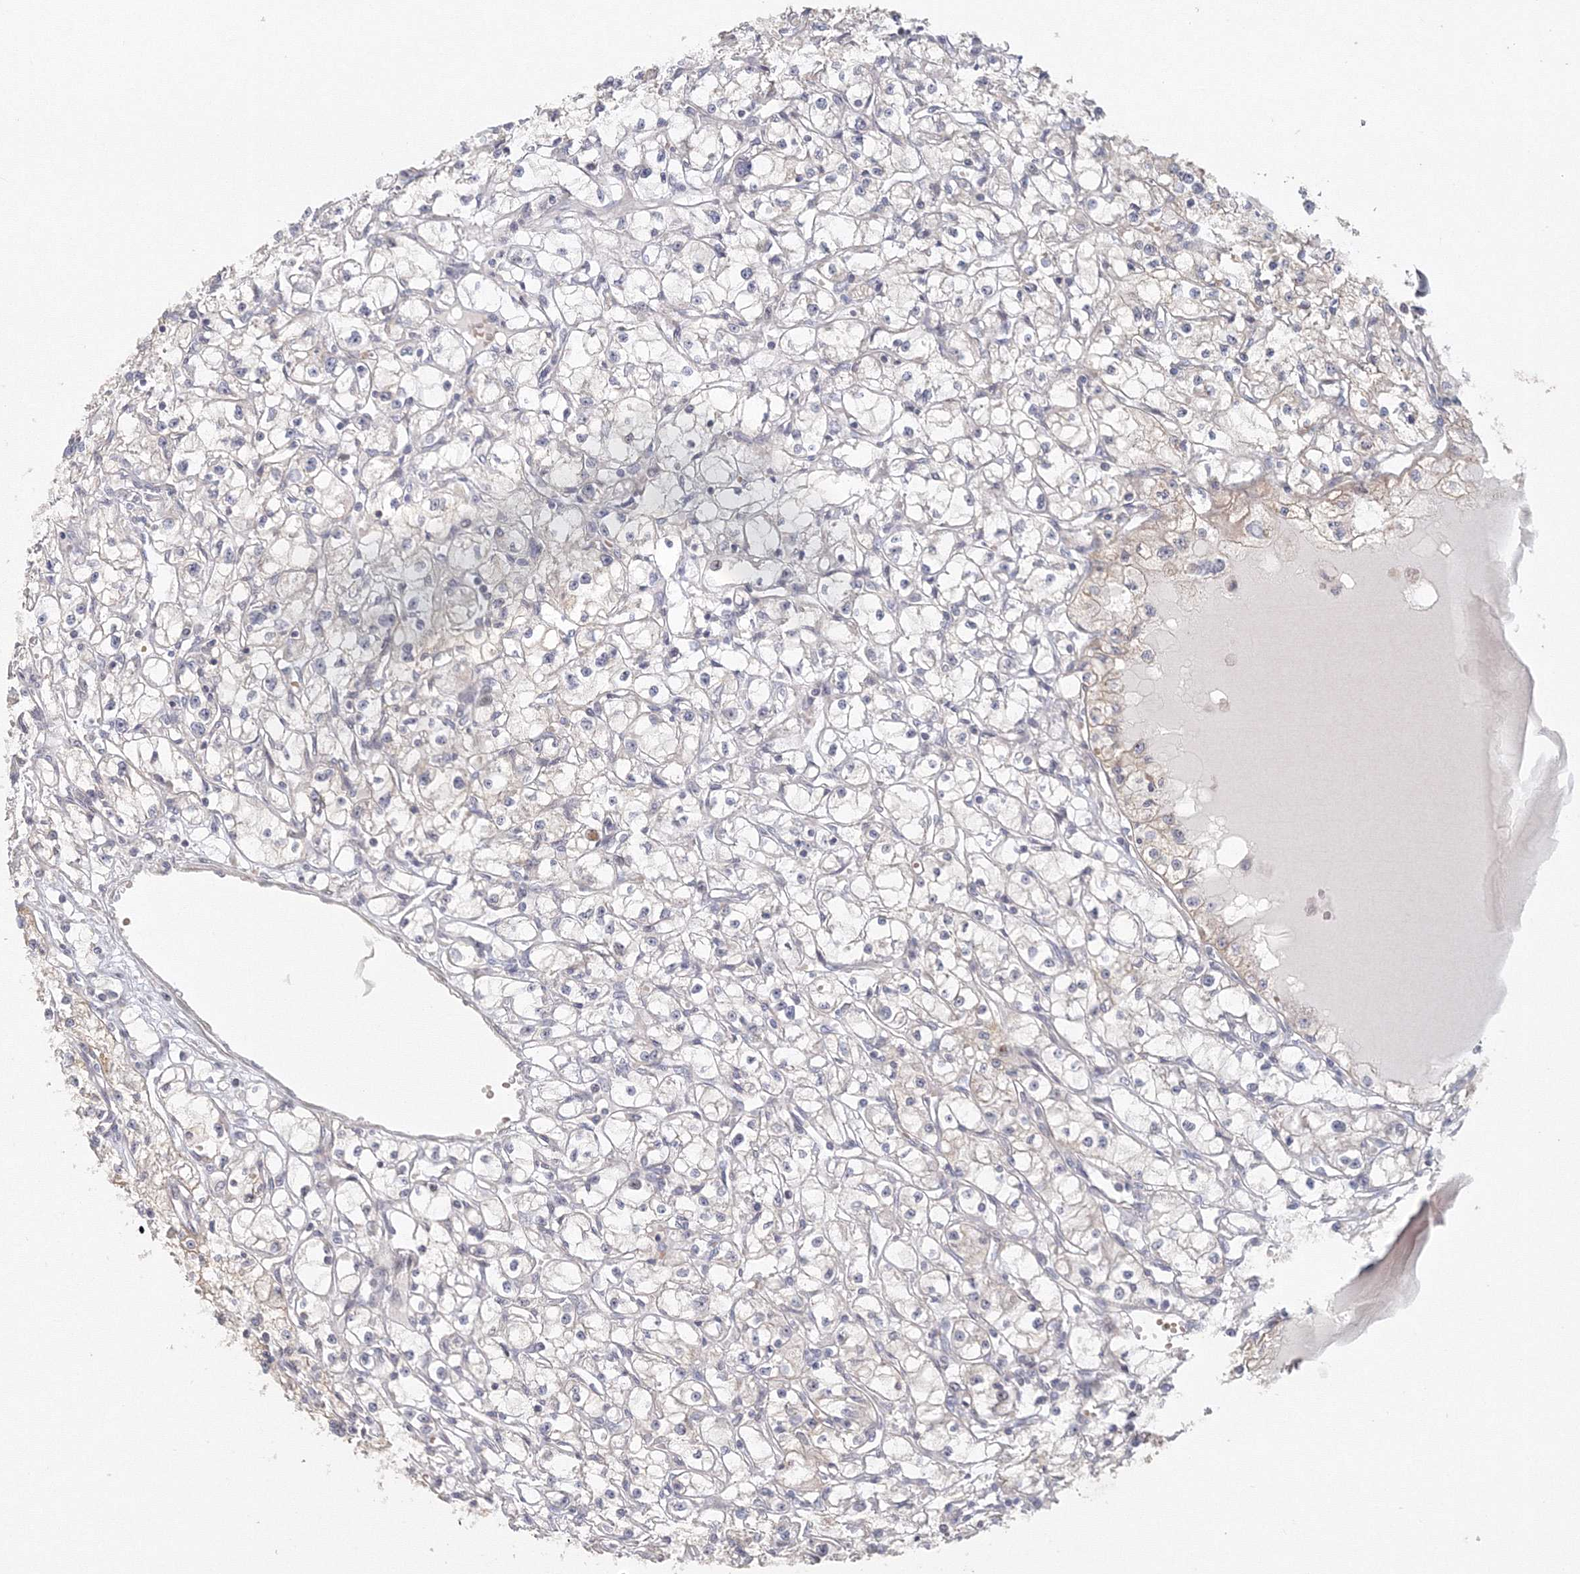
{"staining": {"intensity": "negative", "quantity": "none", "location": "none"}, "tissue": "renal cancer", "cell_type": "Tumor cells", "image_type": "cancer", "snomed": [{"axis": "morphology", "description": "Adenocarcinoma, NOS"}, {"axis": "topography", "description": "Kidney"}], "caption": "IHC of human renal cancer reveals no staining in tumor cells.", "gene": "TACC2", "patient": {"sex": "male", "age": 56}}